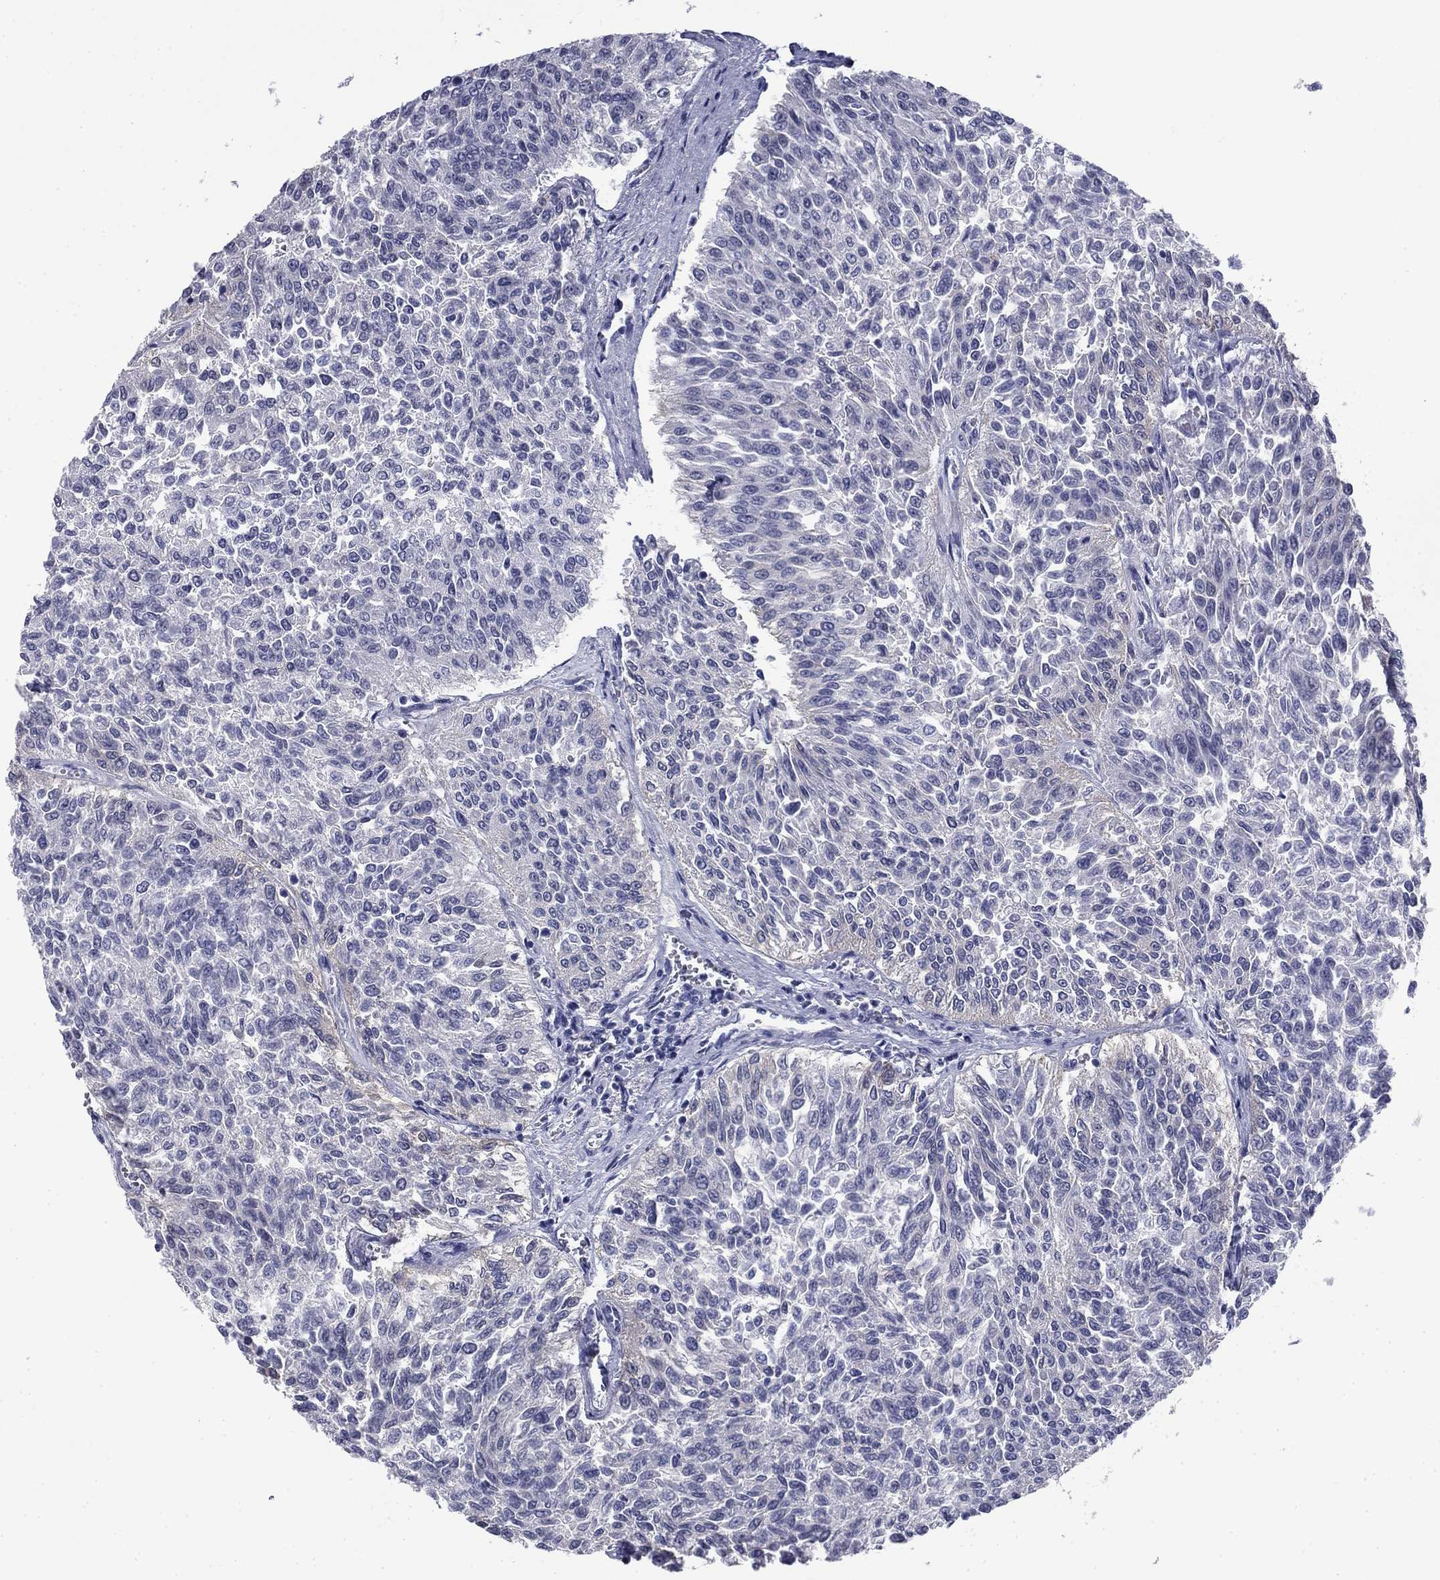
{"staining": {"intensity": "negative", "quantity": "none", "location": "none"}, "tissue": "urothelial cancer", "cell_type": "Tumor cells", "image_type": "cancer", "snomed": [{"axis": "morphology", "description": "Urothelial carcinoma, Low grade"}, {"axis": "topography", "description": "Urinary bladder"}], "caption": "Photomicrograph shows no significant protein positivity in tumor cells of urothelial cancer.", "gene": "BCL2L14", "patient": {"sex": "male", "age": 78}}